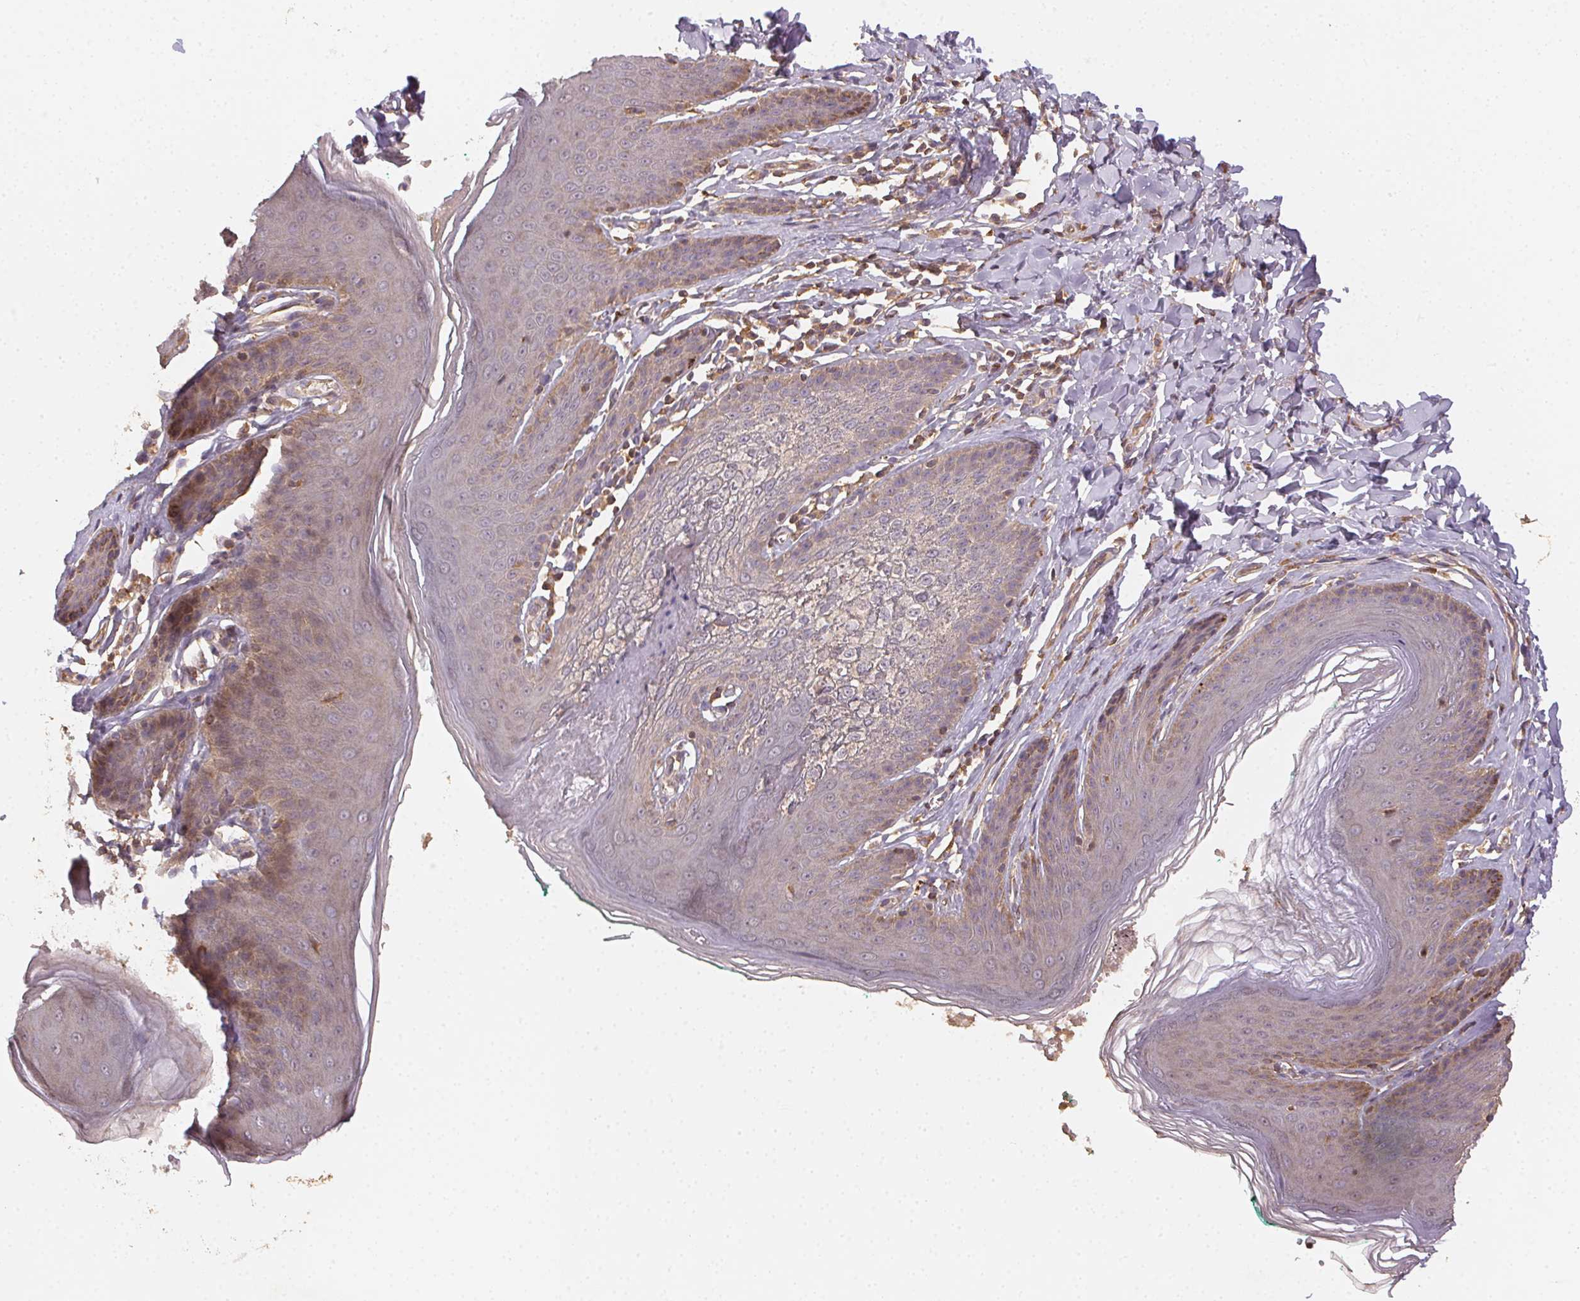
{"staining": {"intensity": "weak", "quantity": "25%-75%", "location": "cytoplasmic/membranous"}, "tissue": "skin", "cell_type": "Epidermal cells", "image_type": "normal", "snomed": [{"axis": "morphology", "description": "Normal tissue, NOS"}, {"axis": "topography", "description": "Vulva"}, {"axis": "topography", "description": "Peripheral nerve tissue"}], "caption": "Immunohistochemical staining of benign human skin shows low levels of weak cytoplasmic/membranous positivity in about 25%-75% of epidermal cells.", "gene": "RALA", "patient": {"sex": "female", "age": 66}}